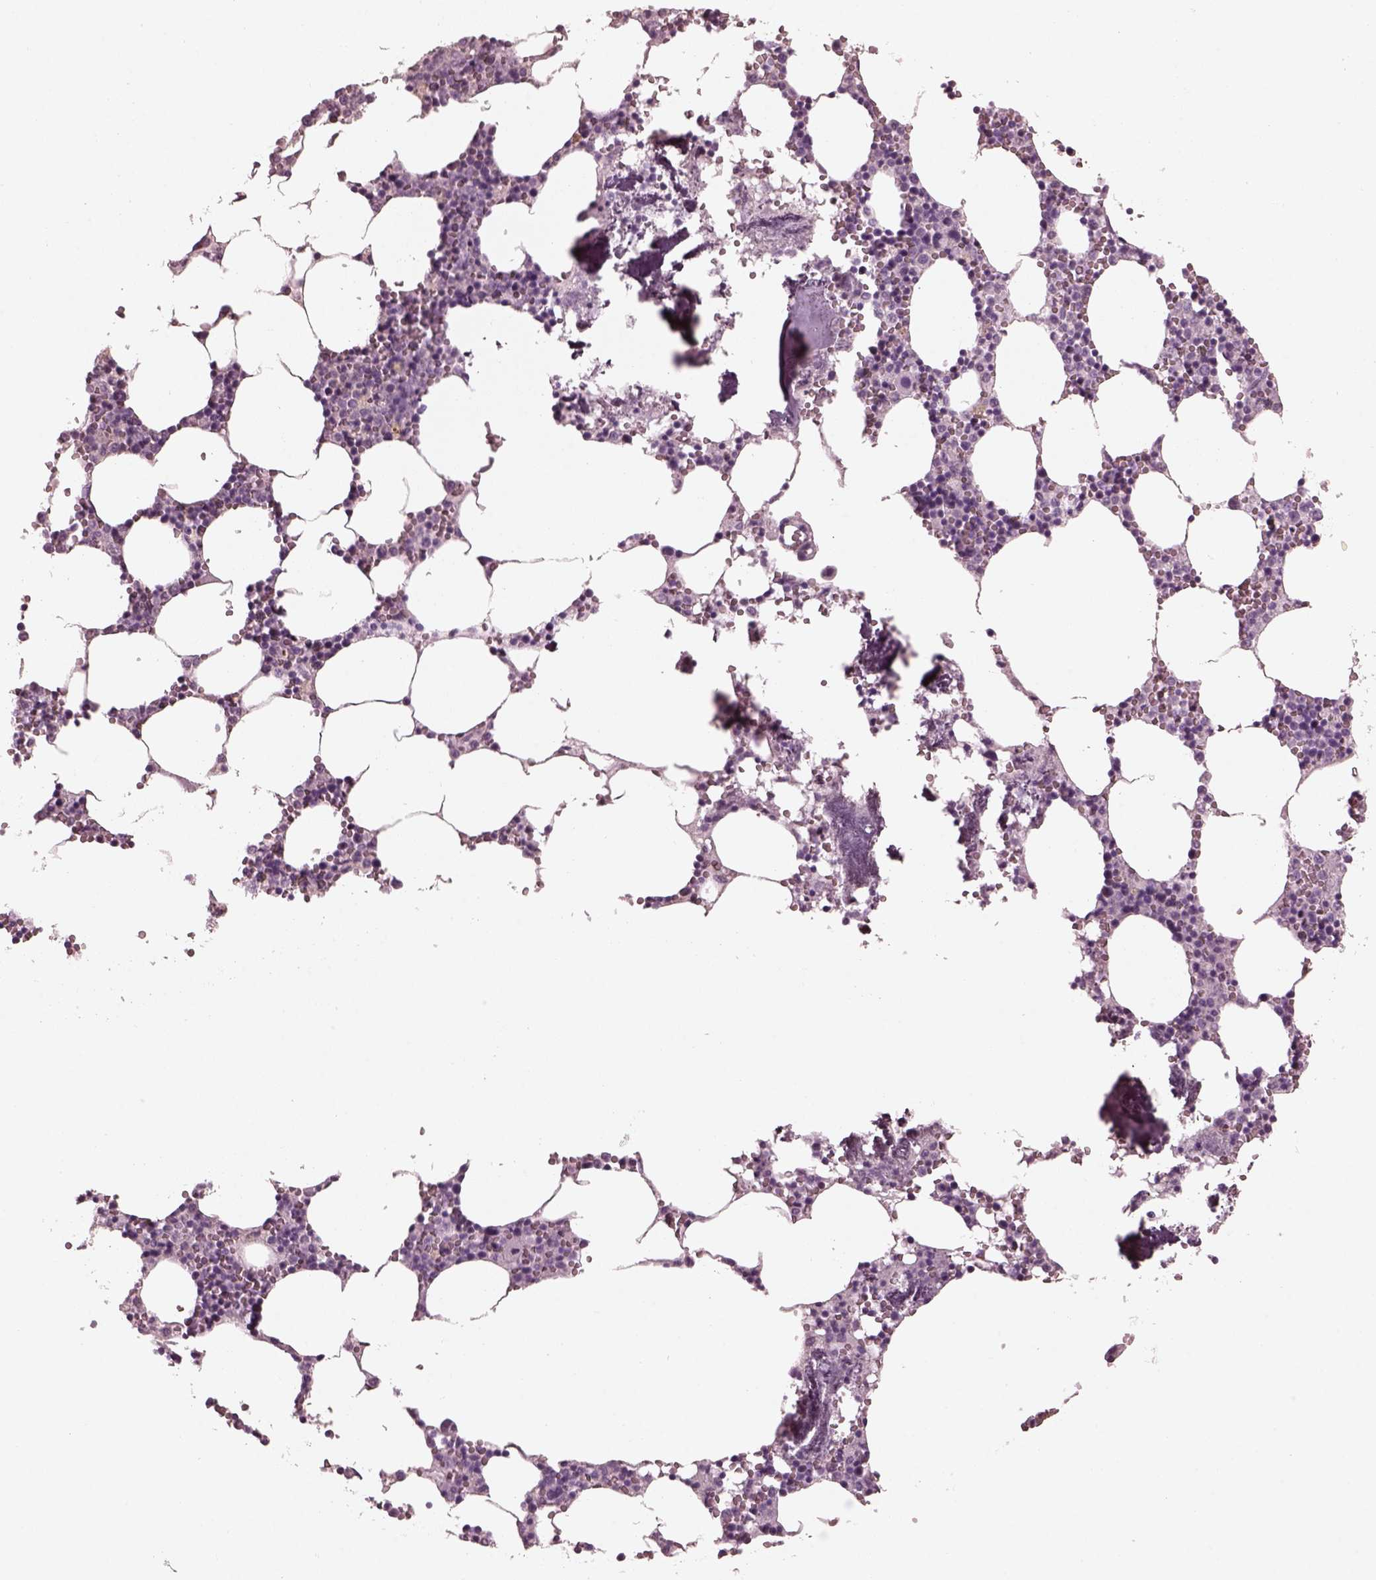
{"staining": {"intensity": "negative", "quantity": "none", "location": "none"}, "tissue": "bone marrow", "cell_type": "Hematopoietic cells", "image_type": "normal", "snomed": [{"axis": "morphology", "description": "Normal tissue, NOS"}, {"axis": "topography", "description": "Bone marrow"}], "caption": "High power microscopy image of an immunohistochemistry micrograph of unremarkable bone marrow, revealing no significant staining in hematopoietic cells.", "gene": "FABP9", "patient": {"sex": "female", "age": 64}}